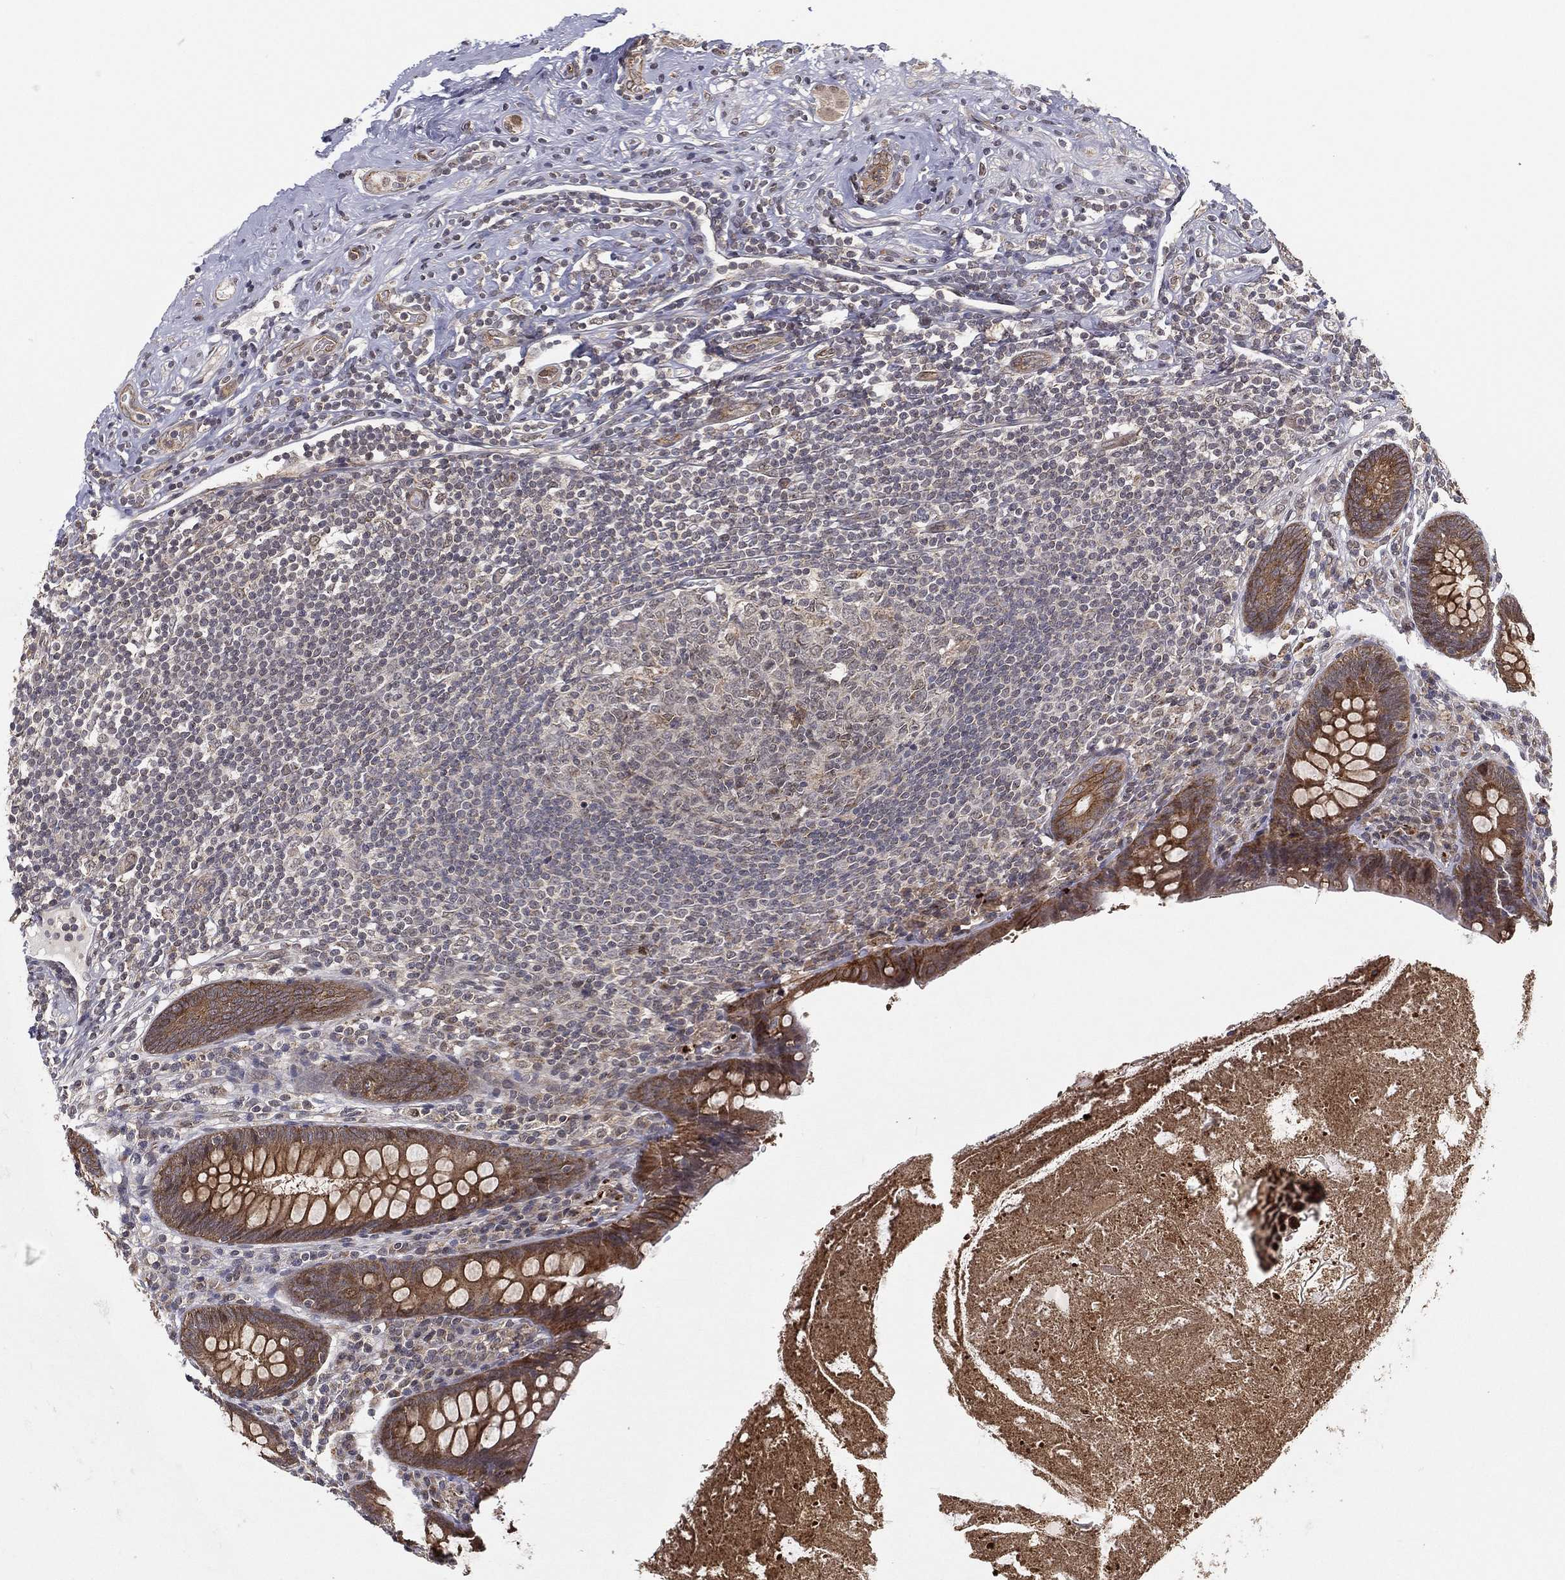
{"staining": {"intensity": "moderate", "quantity": "25%-75%", "location": "cytoplasmic/membranous"}, "tissue": "appendix", "cell_type": "Glandular cells", "image_type": "normal", "snomed": [{"axis": "morphology", "description": "Normal tissue, NOS"}, {"axis": "topography", "description": "Appendix"}], "caption": "The image shows staining of unremarkable appendix, revealing moderate cytoplasmic/membranous protein staining (brown color) within glandular cells.", "gene": "UACA", "patient": {"sex": "male", "age": 47}}